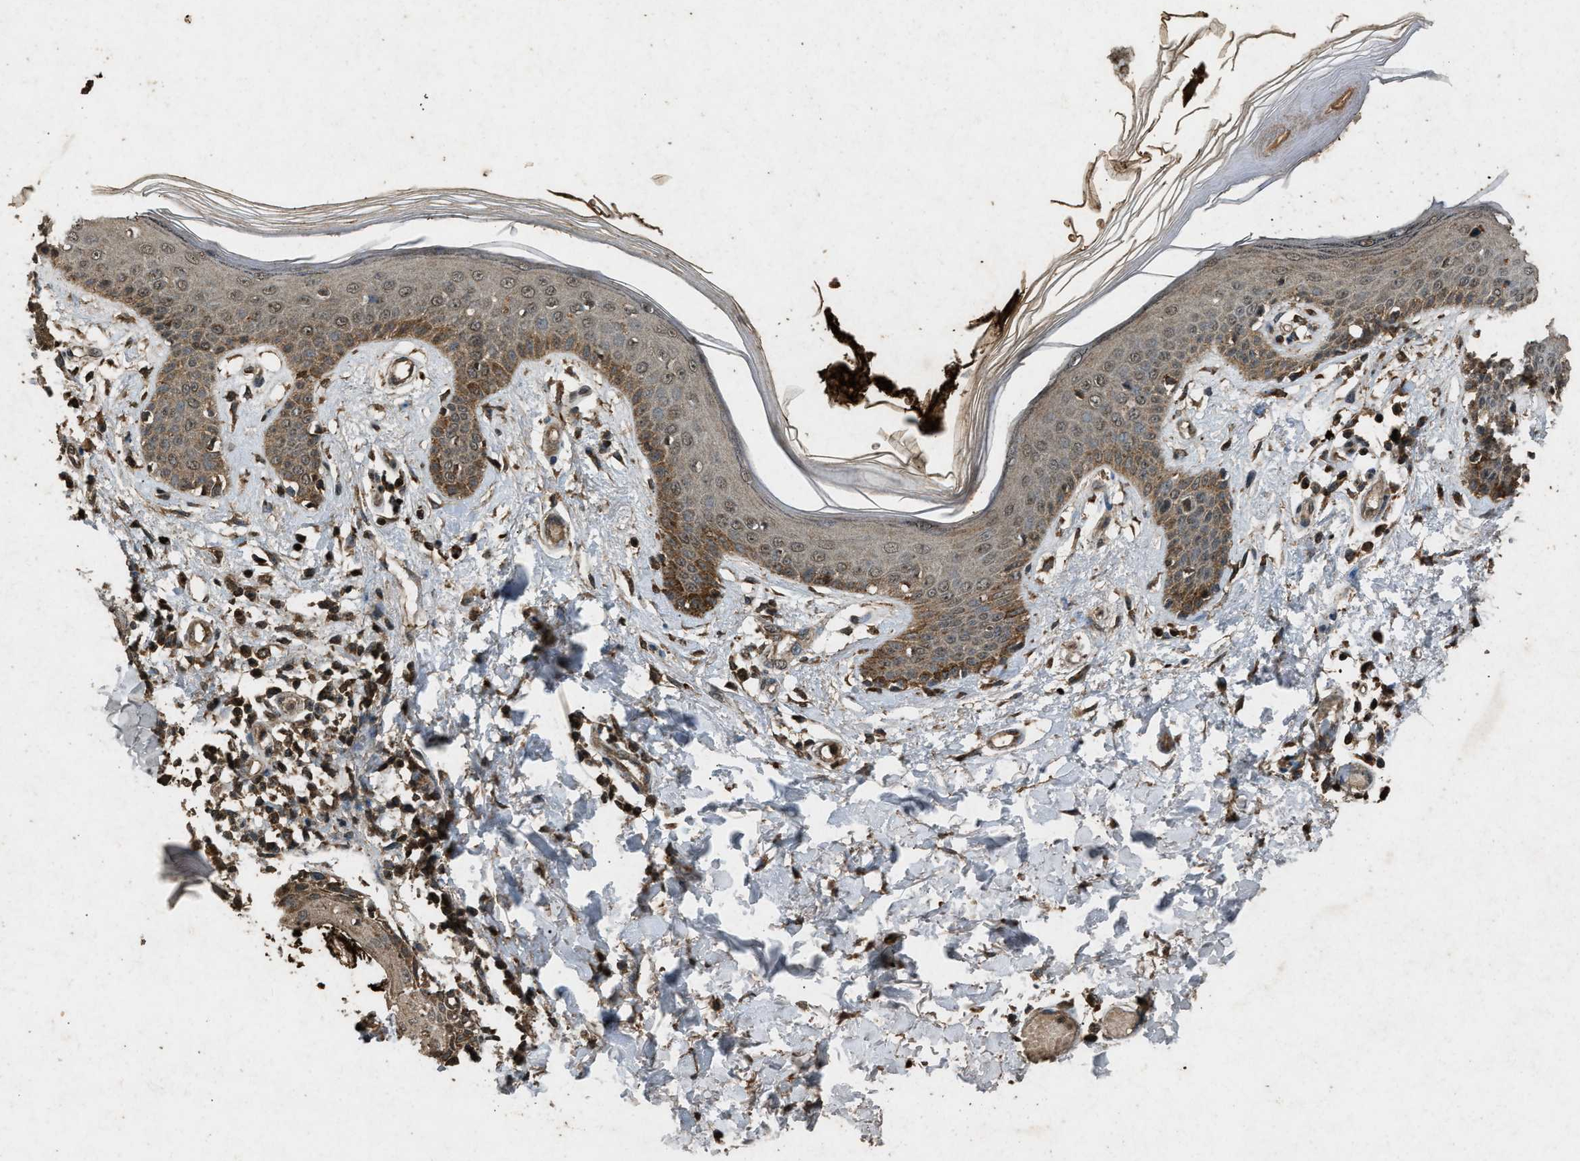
{"staining": {"intensity": "strong", "quantity": ">75%", "location": "cytoplasmic/membranous,nuclear"}, "tissue": "skin", "cell_type": "Fibroblasts", "image_type": "normal", "snomed": [{"axis": "morphology", "description": "Normal tissue, NOS"}, {"axis": "topography", "description": "Skin"}], "caption": "IHC photomicrograph of unremarkable skin stained for a protein (brown), which shows high levels of strong cytoplasmic/membranous,nuclear staining in approximately >75% of fibroblasts.", "gene": "OAS1", "patient": {"sex": "male", "age": 53}}